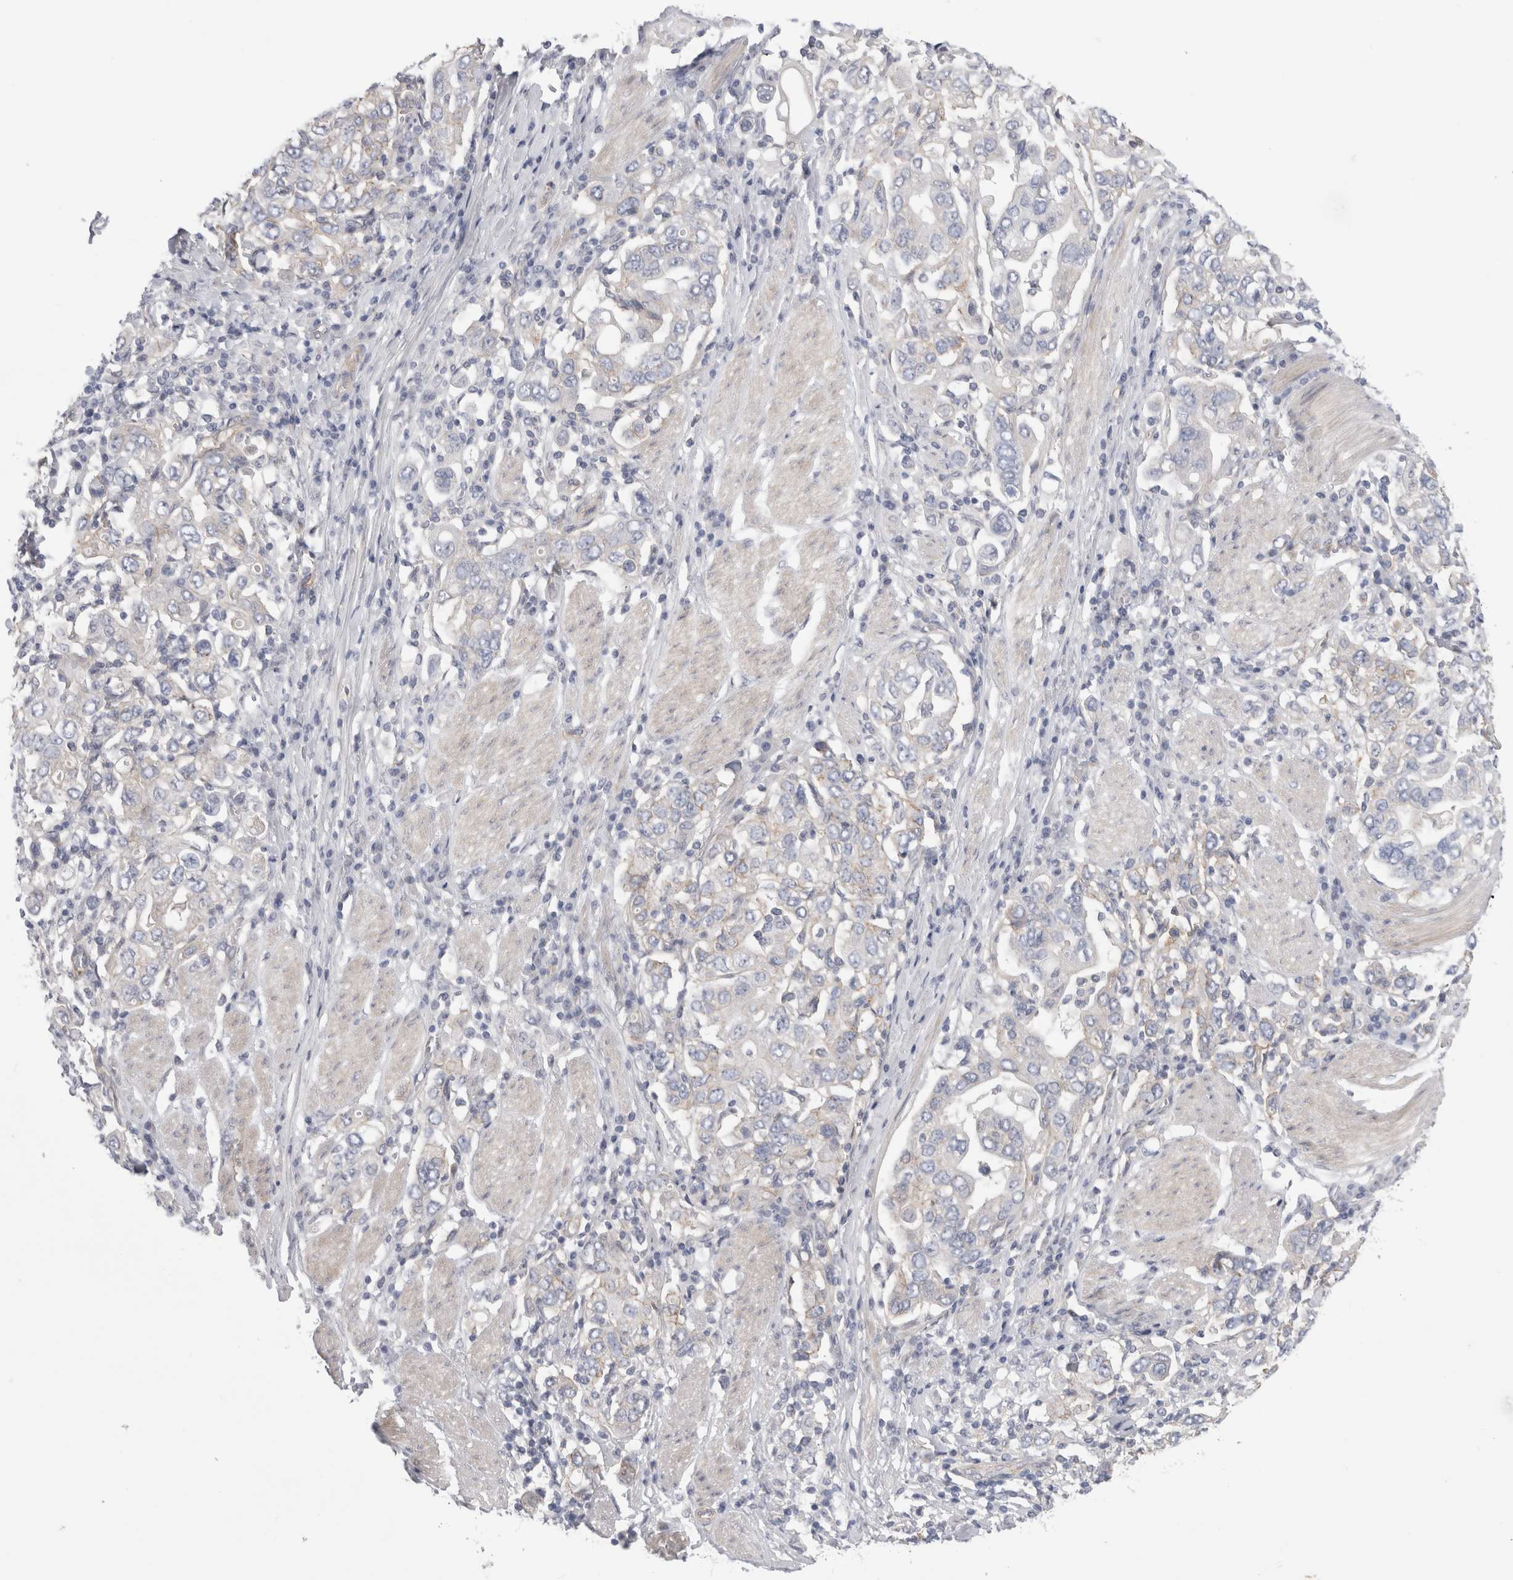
{"staining": {"intensity": "negative", "quantity": "none", "location": "none"}, "tissue": "stomach cancer", "cell_type": "Tumor cells", "image_type": "cancer", "snomed": [{"axis": "morphology", "description": "Adenocarcinoma, NOS"}, {"axis": "topography", "description": "Stomach, upper"}], "caption": "The immunohistochemistry (IHC) image has no significant positivity in tumor cells of stomach adenocarcinoma tissue.", "gene": "VANGL1", "patient": {"sex": "male", "age": 62}}